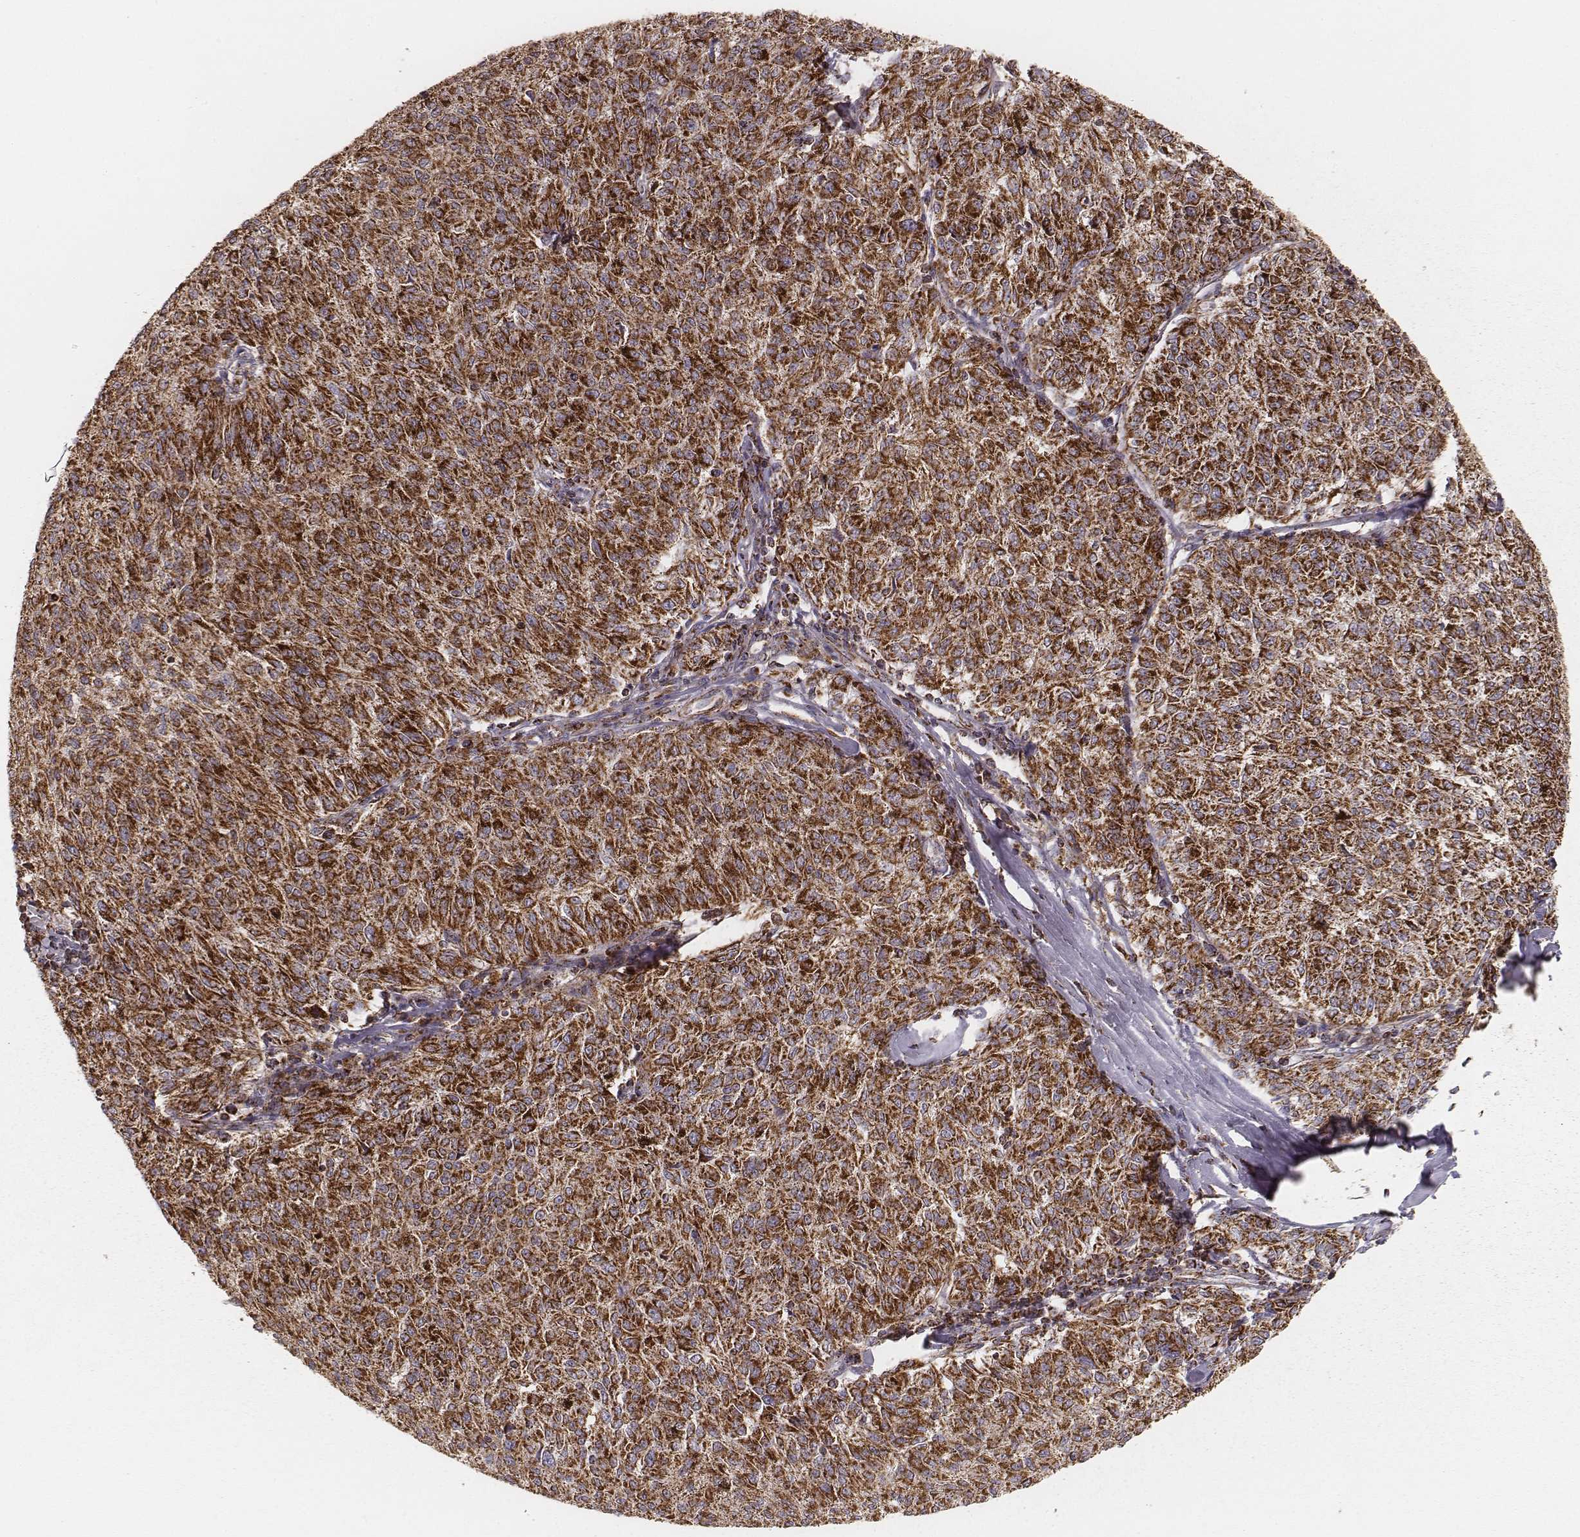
{"staining": {"intensity": "strong", "quantity": ">75%", "location": "cytoplasmic/membranous"}, "tissue": "melanoma", "cell_type": "Tumor cells", "image_type": "cancer", "snomed": [{"axis": "morphology", "description": "Malignant melanoma, NOS"}, {"axis": "topography", "description": "Skin"}], "caption": "Tumor cells show high levels of strong cytoplasmic/membranous expression in approximately >75% of cells in human malignant melanoma.", "gene": "CS", "patient": {"sex": "female", "age": 72}}